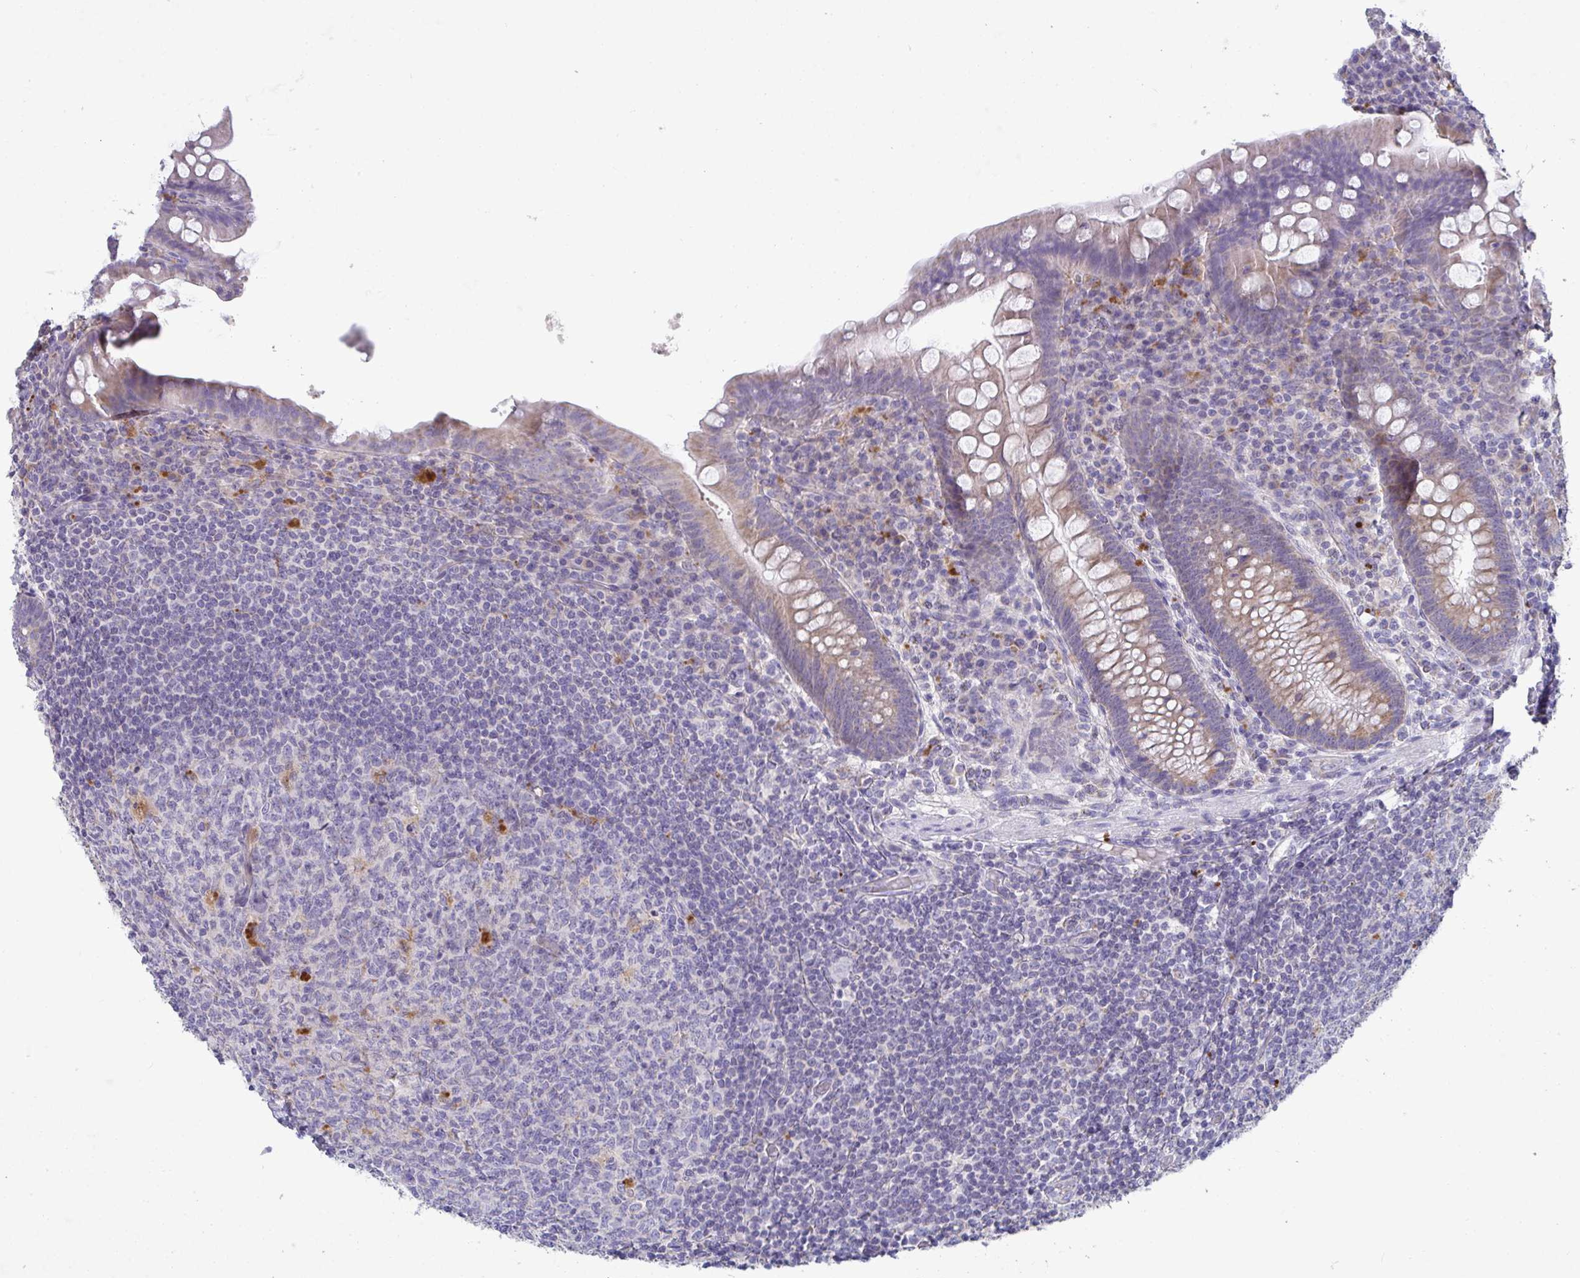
{"staining": {"intensity": "weak", "quantity": ">75%", "location": "cytoplasmic/membranous"}, "tissue": "appendix", "cell_type": "Glandular cells", "image_type": "normal", "snomed": [{"axis": "morphology", "description": "Normal tissue, NOS"}, {"axis": "topography", "description": "Appendix"}], "caption": "DAB (3,3'-diaminobenzidine) immunohistochemical staining of benign appendix exhibits weak cytoplasmic/membranous protein staining in about >75% of glandular cells.", "gene": "GALNT13", "patient": {"sex": "male", "age": 71}}